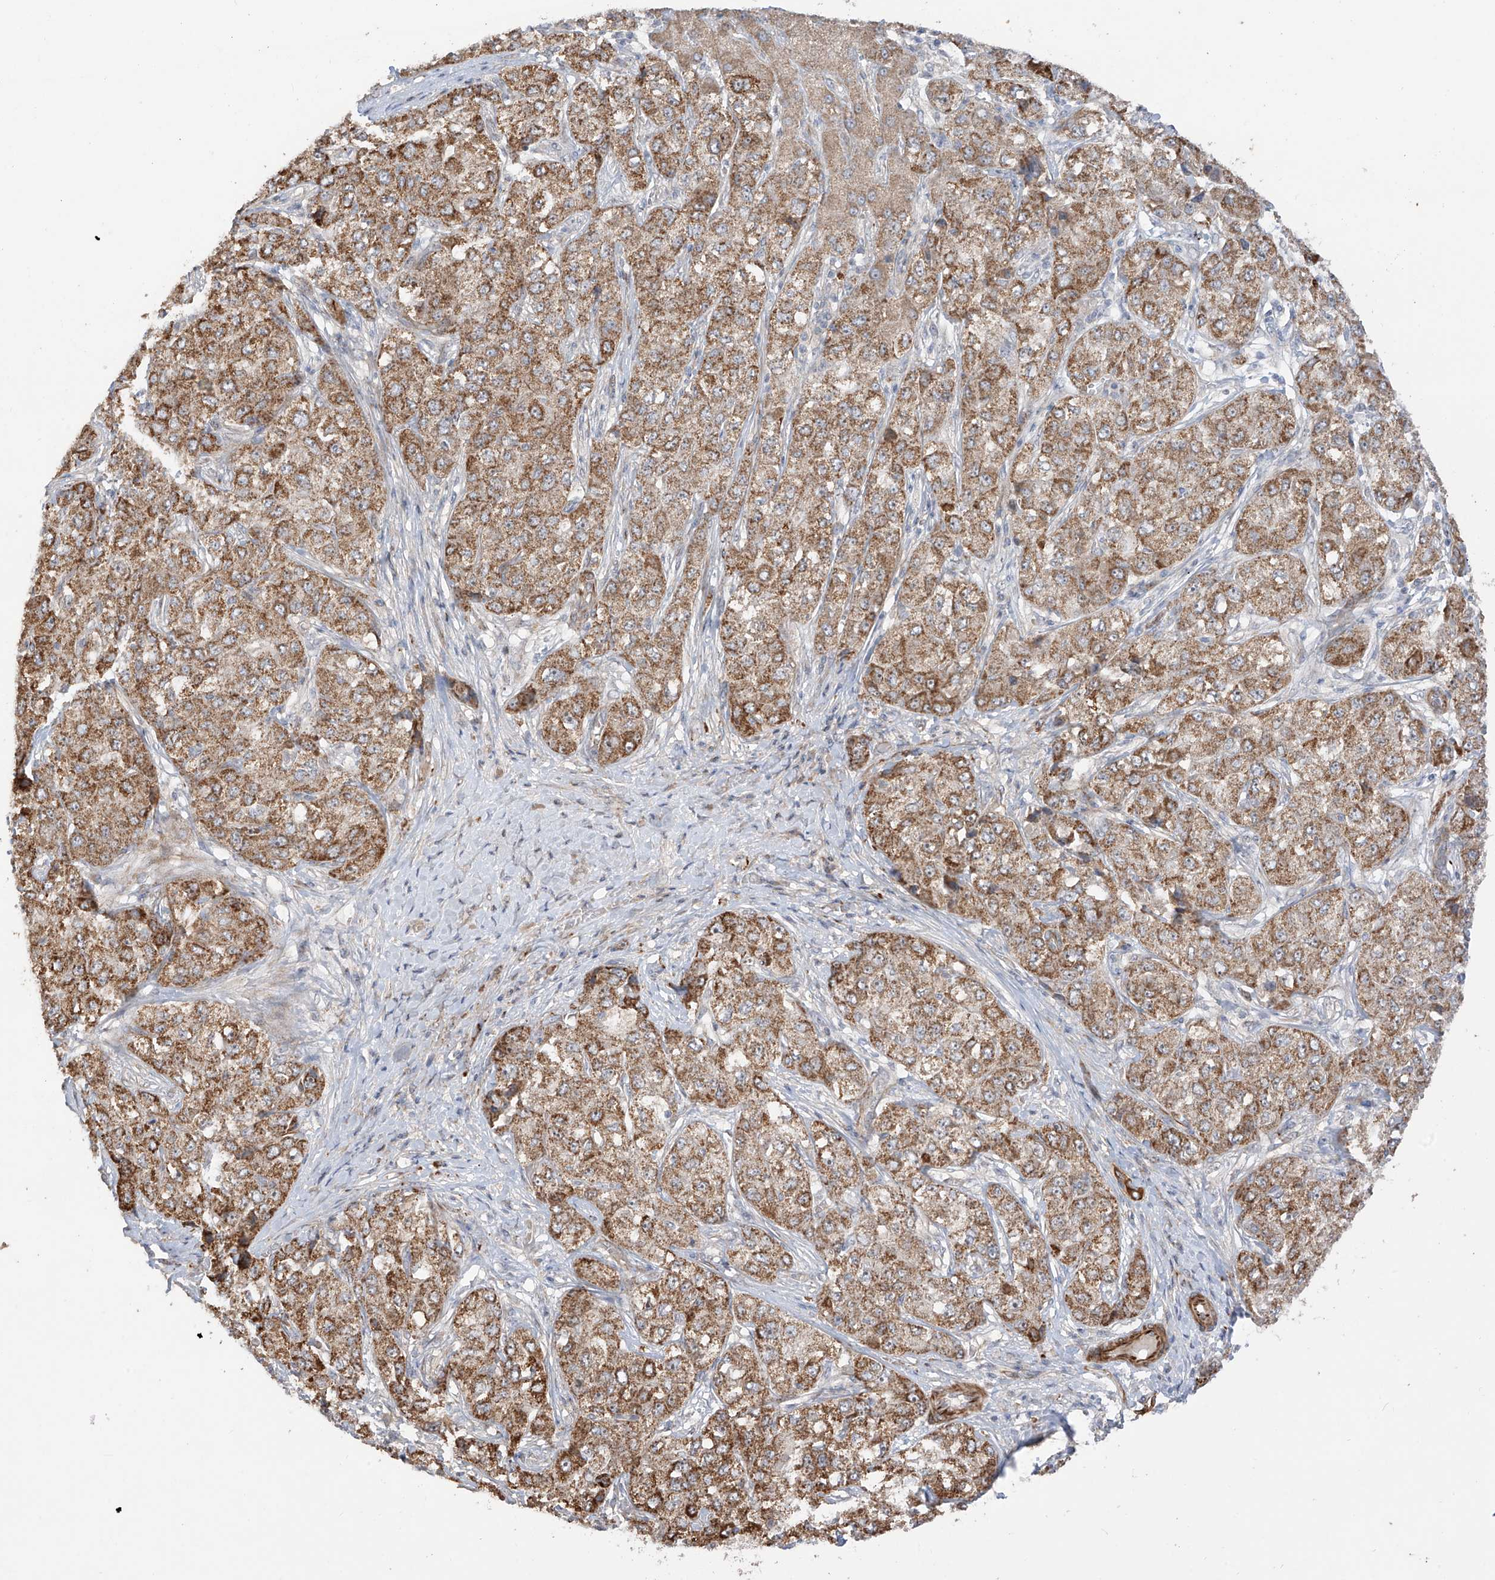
{"staining": {"intensity": "moderate", "quantity": ">75%", "location": "cytoplasmic/membranous"}, "tissue": "liver cancer", "cell_type": "Tumor cells", "image_type": "cancer", "snomed": [{"axis": "morphology", "description": "Carcinoma, Hepatocellular, NOS"}, {"axis": "topography", "description": "Liver"}], "caption": "Immunohistochemistry (IHC) histopathology image of liver cancer stained for a protein (brown), which demonstrates medium levels of moderate cytoplasmic/membranous staining in about >75% of tumor cells.", "gene": "DCDC2", "patient": {"sex": "male", "age": 80}}